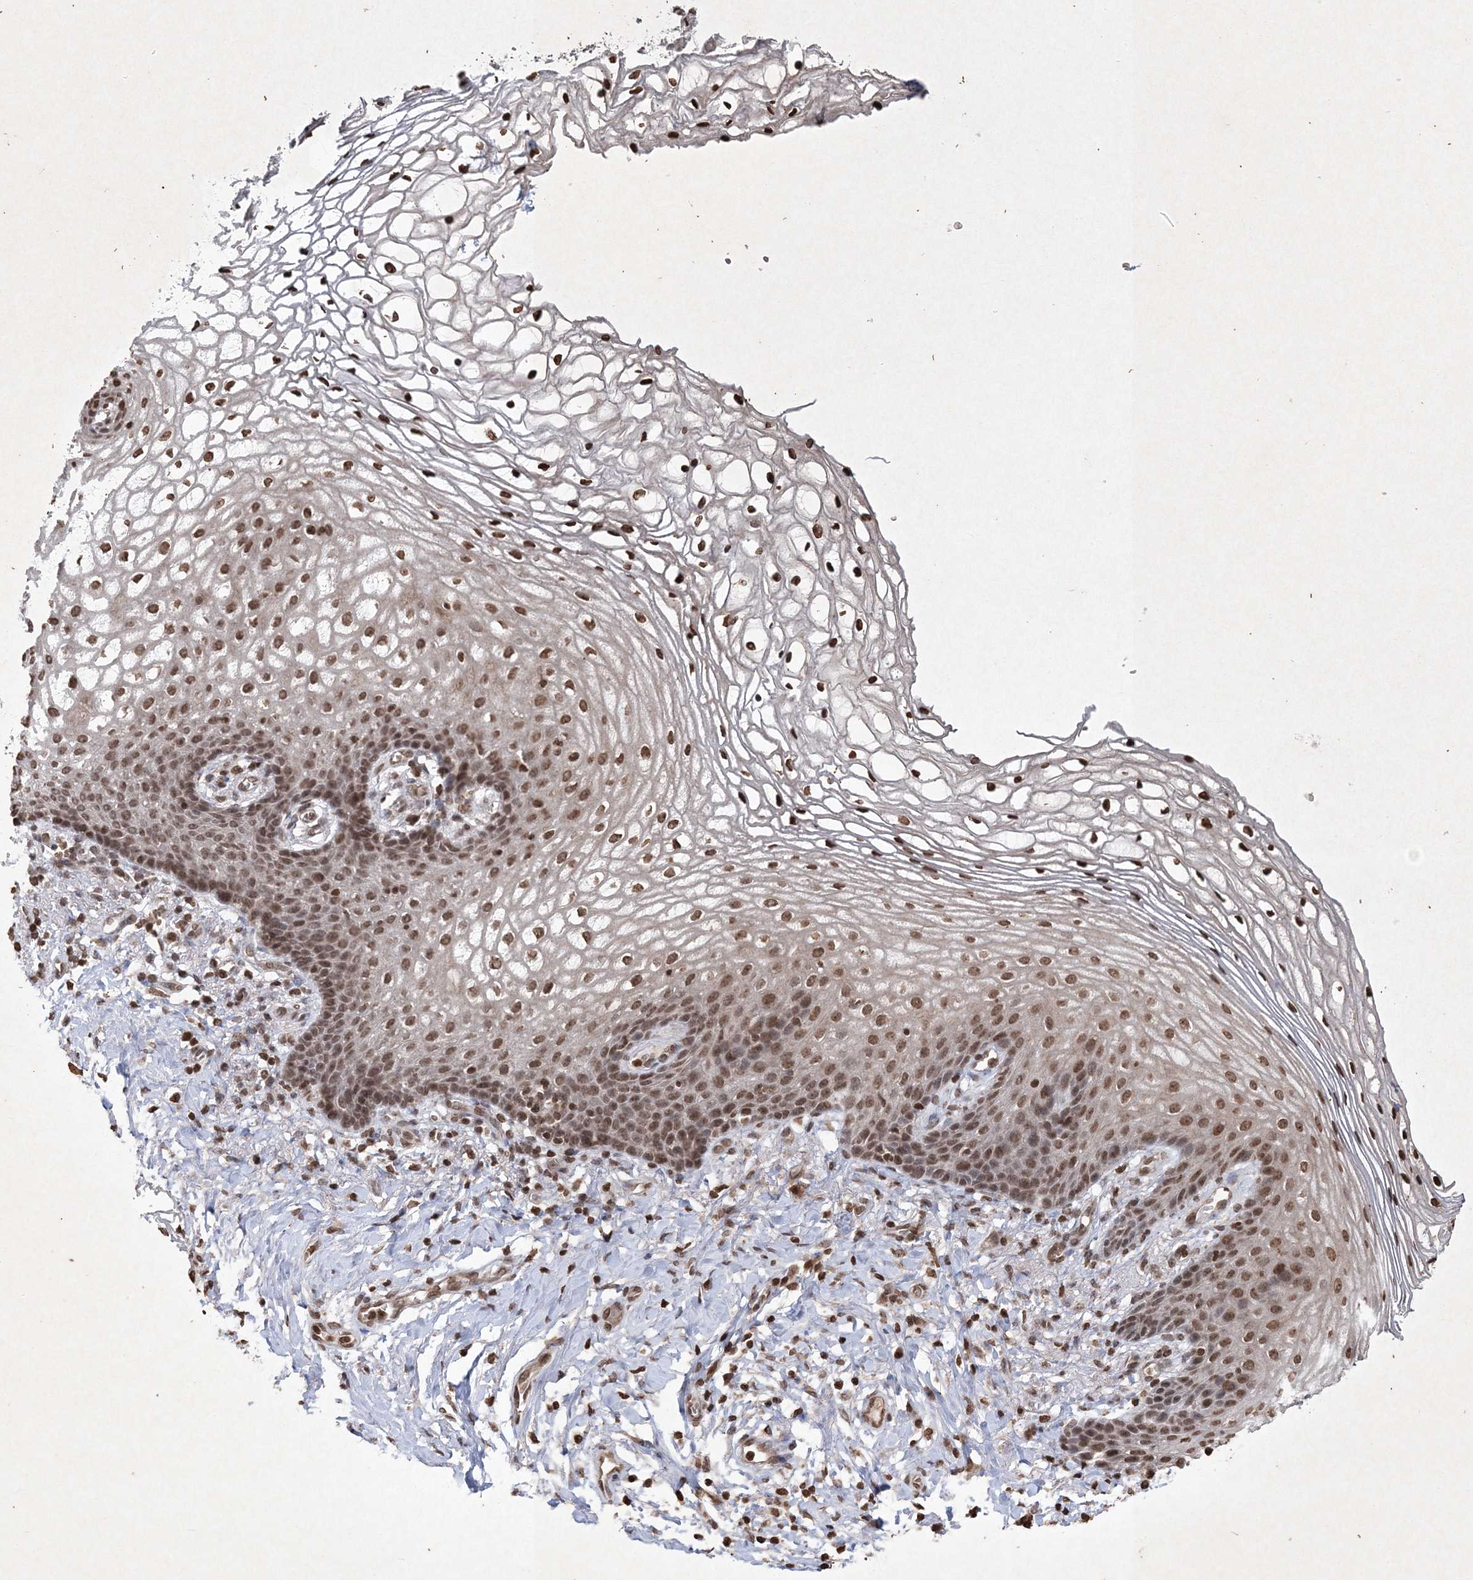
{"staining": {"intensity": "moderate", "quantity": ">75%", "location": "nuclear"}, "tissue": "vagina", "cell_type": "Squamous epithelial cells", "image_type": "normal", "snomed": [{"axis": "morphology", "description": "Normal tissue, NOS"}, {"axis": "topography", "description": "Vagina"}], "caption": "Immunohistochemical staining of normal vagina displays >75% levels of moderate nuclear protein expression in approximately >75% of squamous epithelial cells. Ihc stains the protein in brown and the nuclei are stained blue.", "gene": "NEDD9", "patient": {"sex": "female", "age": 60}}